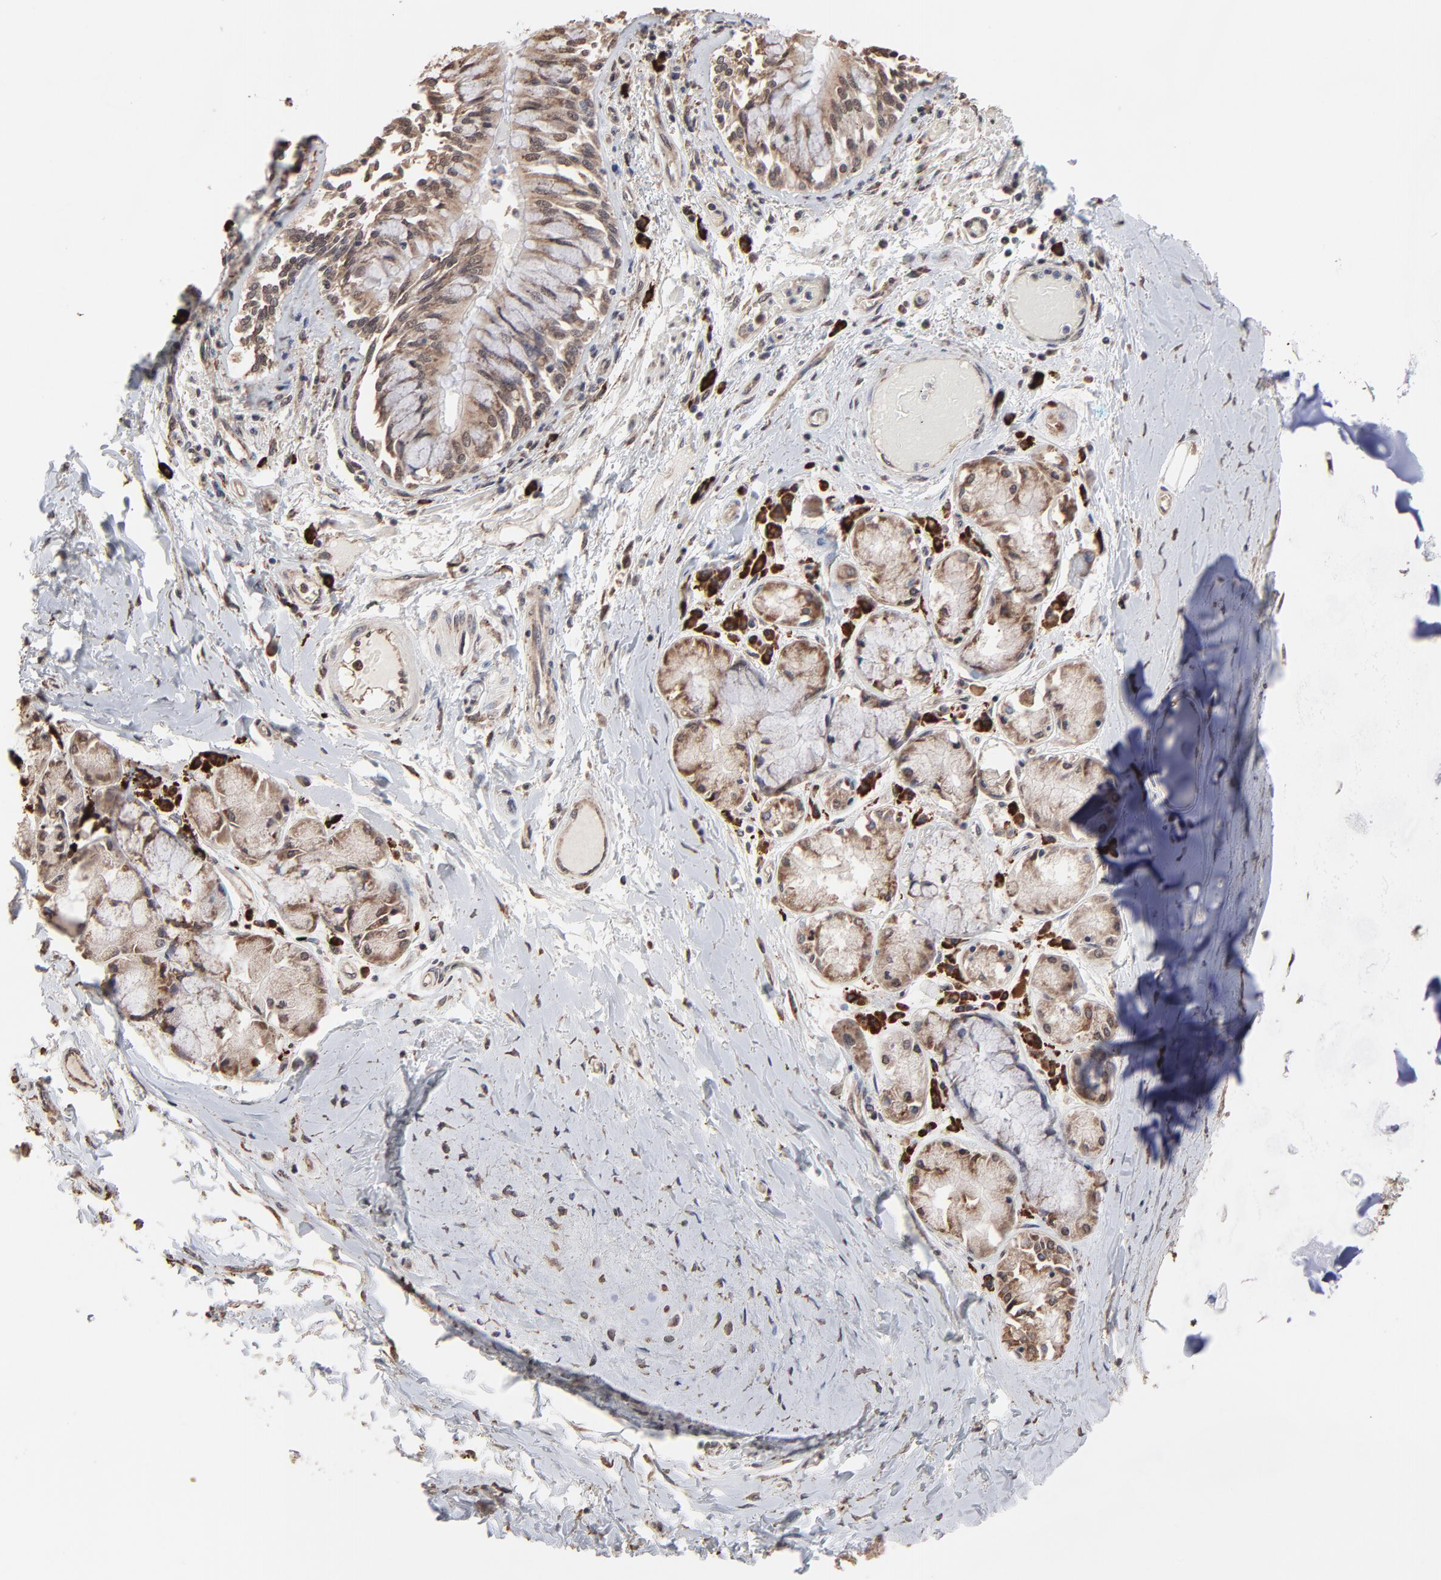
{"staining": {"intensity": "moderate", "quantity": ">75%", "location": "cytoplasmic/membranous"}, "tissue": "bronchus", "cell_type": "Respiratory epithelial cells", "image_type": "normal", "snomed": [{"axis": "morphology", "description": "Normal tissue, NOS"}, {"axis": "topography", "description": "Cartilage tissue"}, {"axis": "topography", "description": "Bronchus"}, {"axis": "topography", "description": "Lung"}, {"axis": "topography", "description": "Peripheral nerve tissue"}], "caption": "DAB immunohistochemical staining of unremarkable human bronchus reveals moderate cytoplasmic/membranous protein positivity in about >75% of respiratory epithelial cells. The protein is shown in brown color, while the nuclei are stained blue.", "gene": "CHM", "patient": {"sex": "female", "age": 49}}